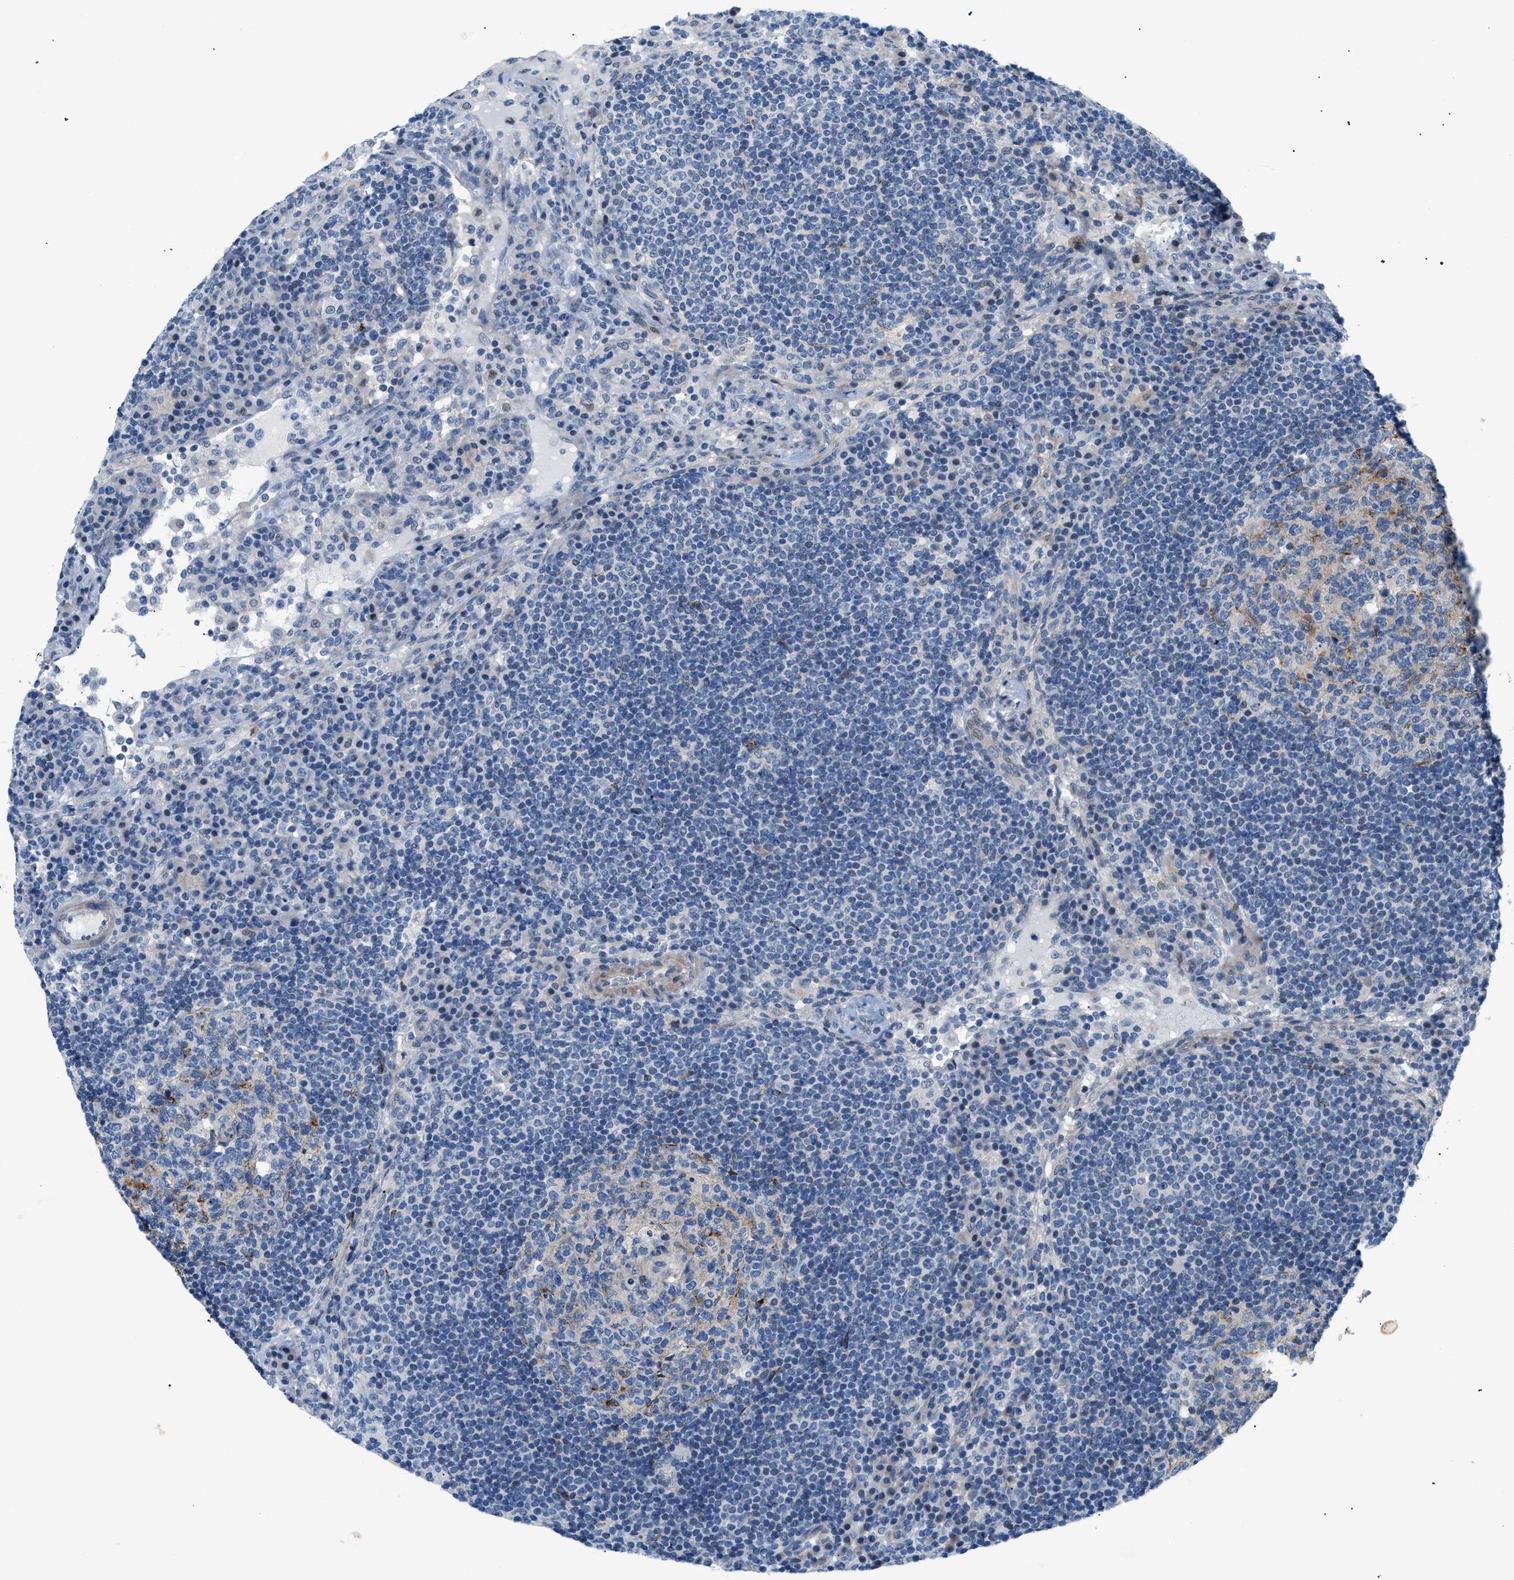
{"staining": {"intensity": "moderate", "quantity": "<25%", "location": "cytoplasmic/membranous"}, "tissue": "lymph node", "cell_type": "Germinal center cells", "image_type": "normal", "snomed": [{"axis": "morphology", "description": "Normal tissue, NOS"}, {"axis": "topography", "description": "Lymph node"}], "caption": "The histopathology image exhibits staining of unremarkable lymph node, revealing moderate cytoplasmic/membranous protein staining (brown color) within germinal center cells.", "gene": "FDCSP", "patient": {"sex": "female", "age": 53}}